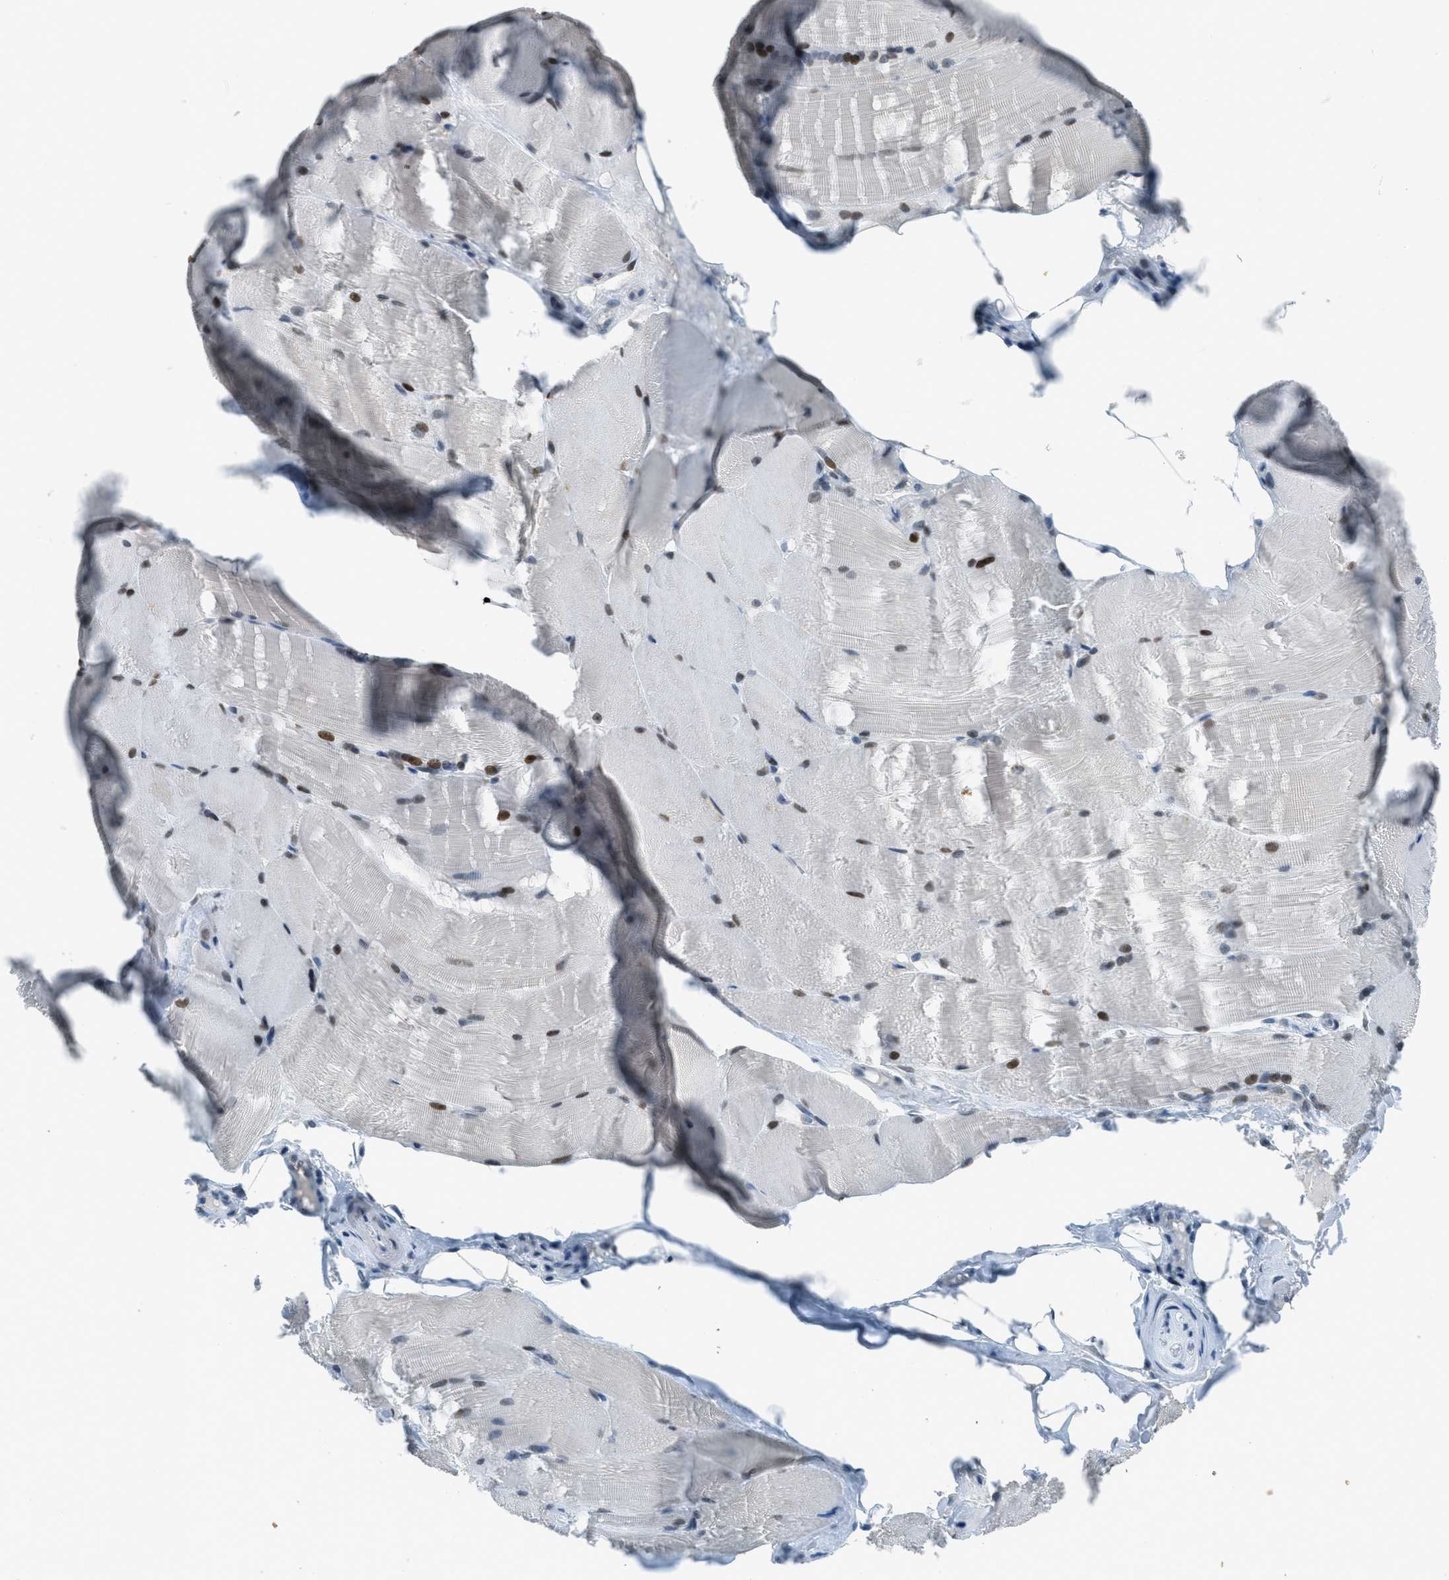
{"staining": {"intensity": "moderate", "quantity": ">75%", "location": "nuclear"}, "tissue": "skeletal muscle", "cell_type": "Myocytes", "image_type": "normal", "snomed": [{"axis": "morphology", "description": "Normal tissue, NOS"}, {"axis": "topography", "description": "Skin"}, {"axis": "topography", "description": "Skeletal muscle"}], "caption": "Moderate nuclear staining for a protein is identified in about >75% of myocytes of normal skeletal muscle using immunohistochemistry.", "gene": "TTC13", "patient": {"sex": "male", "age": 83}}